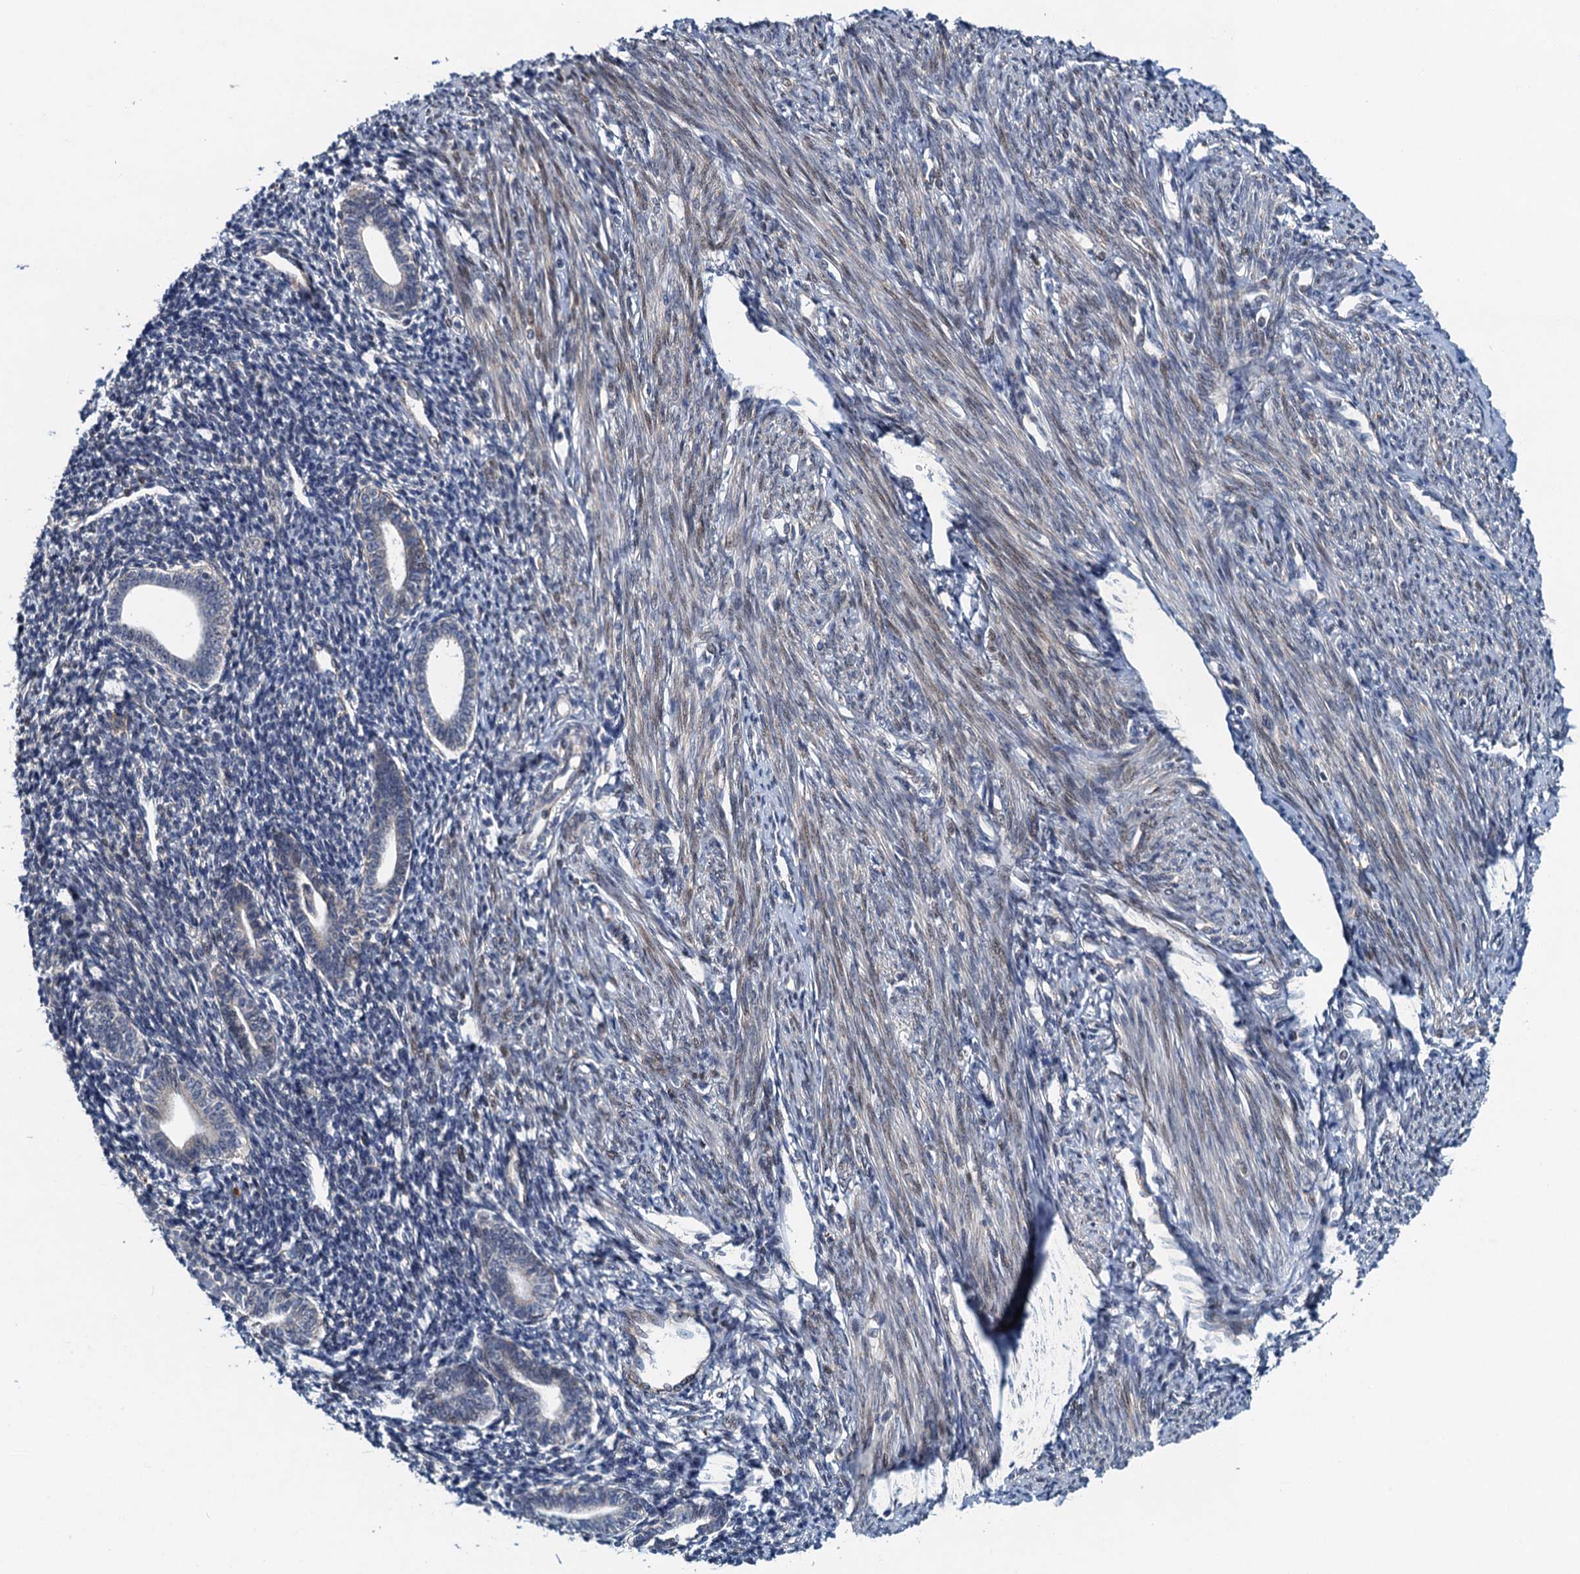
{"staining": {"intensity": "negative", "quantity": "none", "location": "none"}, "tissue": "endometrium", "cell_type": "Cells in endometrial stroma", "image_type": "normal", "snomed": [{"axis": "morphology", "description": "Normal tissue, NOS"}, {"axis": "topography", "description": "Endometrium"}], "caption": "An immunohistochemistry micrograph of normal endometrium is shown. There is no staining in cells in endometrial stroma of endometrium.", "gene": "NBEA", "patient": {"sex": "female", "age": 56}}